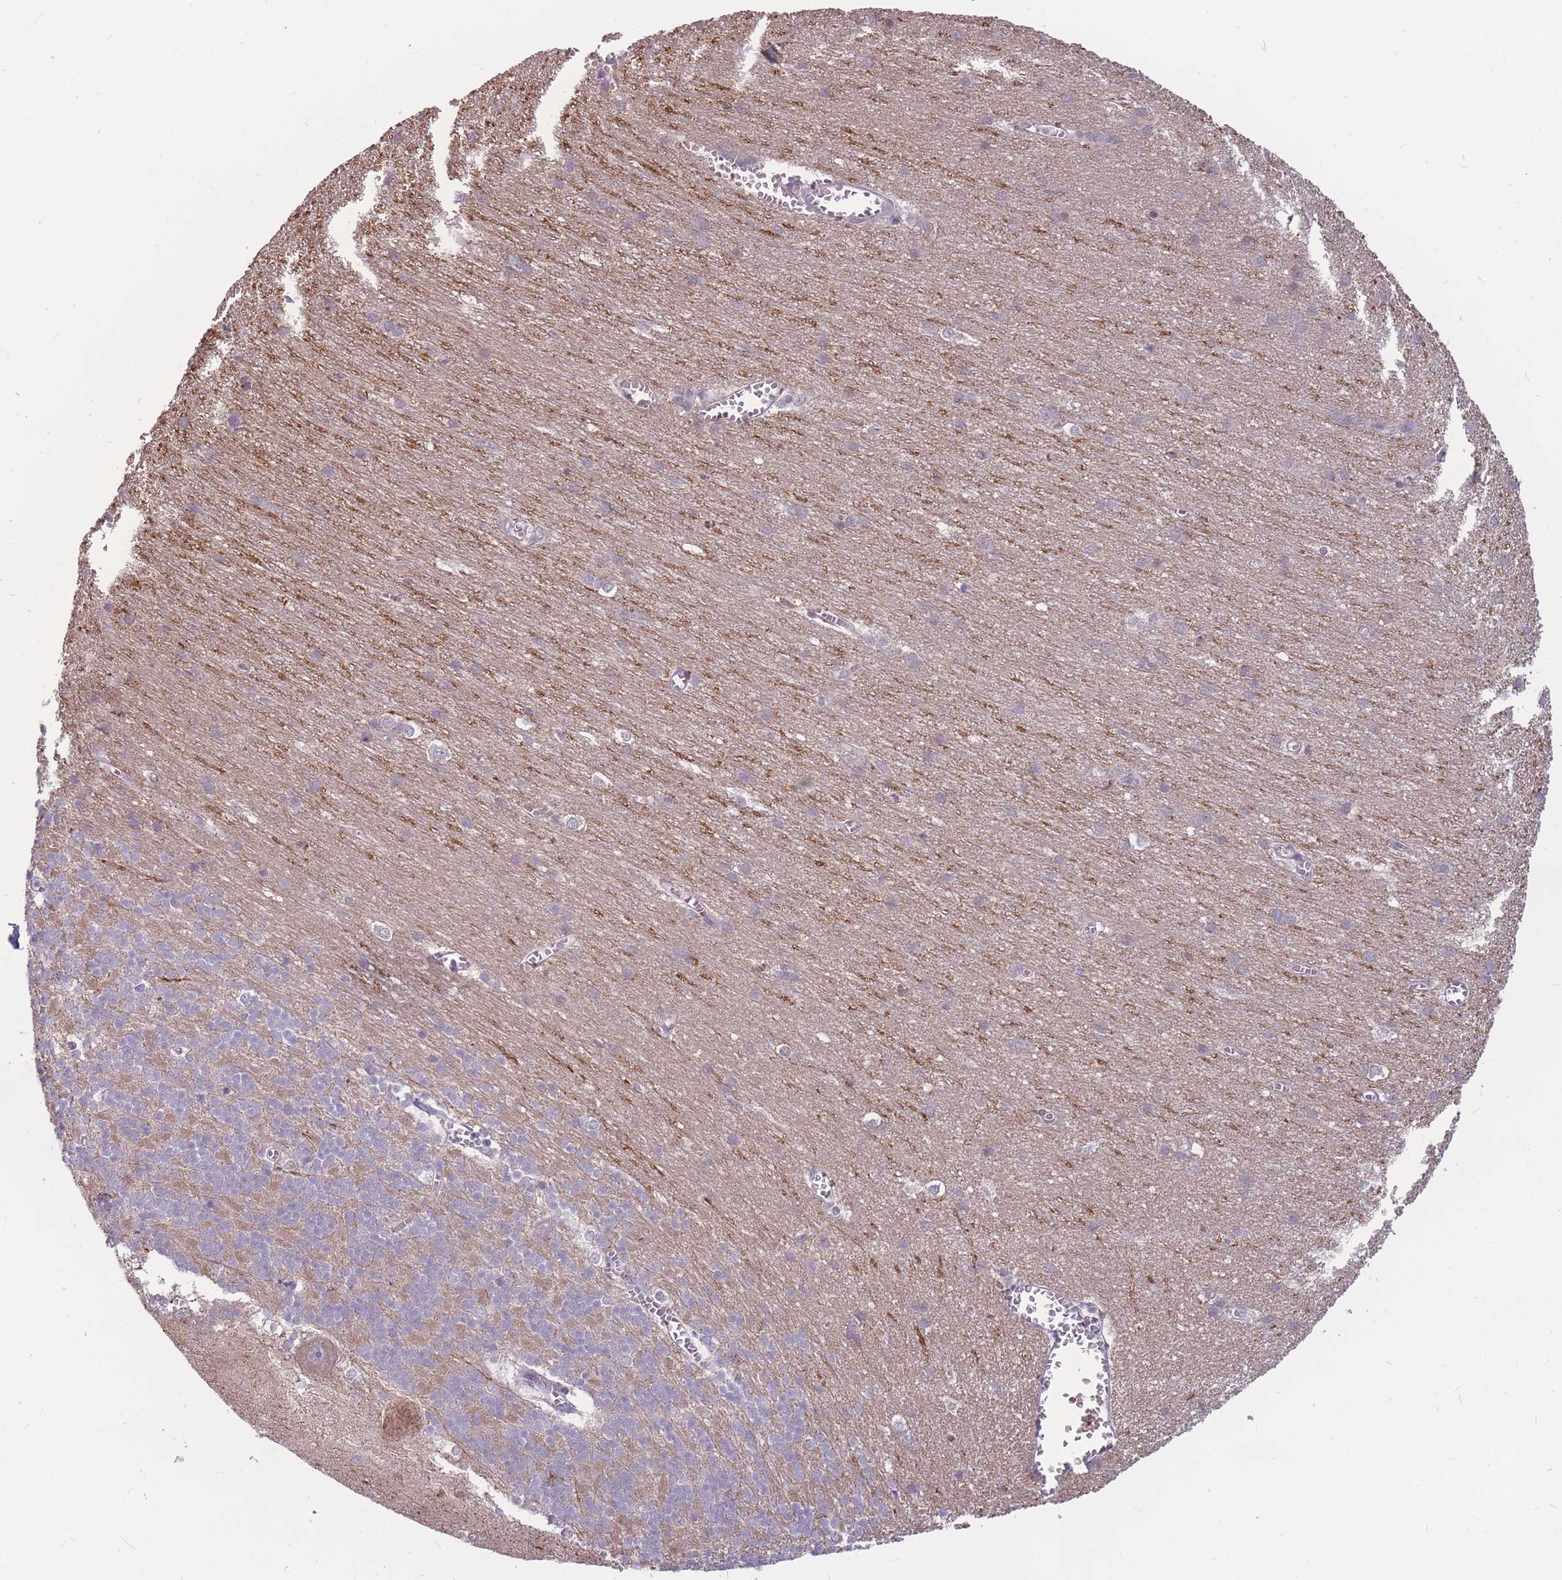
{"staining": {"intensity": "negative", "quantity": "none", "location": "none"}, "tissue": "cerebellum", "cell_type": "Cells in granular layer", "image_type": "normal", "snomed": [{"axis": "morphology", "description": "Normal tissue, NOS"}, {"axis": "topography", "description": "Cerebellum"}], "caption": "A high-resolution image shows IHC staining of benign cerebellum, which demonstrates no significant positivity in cells in granular layer. Brightfield microscopy of IHC stained with DAB (3,3'-diaminobenzidine) (brown) and hematoxylin (blue), captured at high magnification.", "gene": "GNA11", "patient": {"sex": "male", "age": 37}}